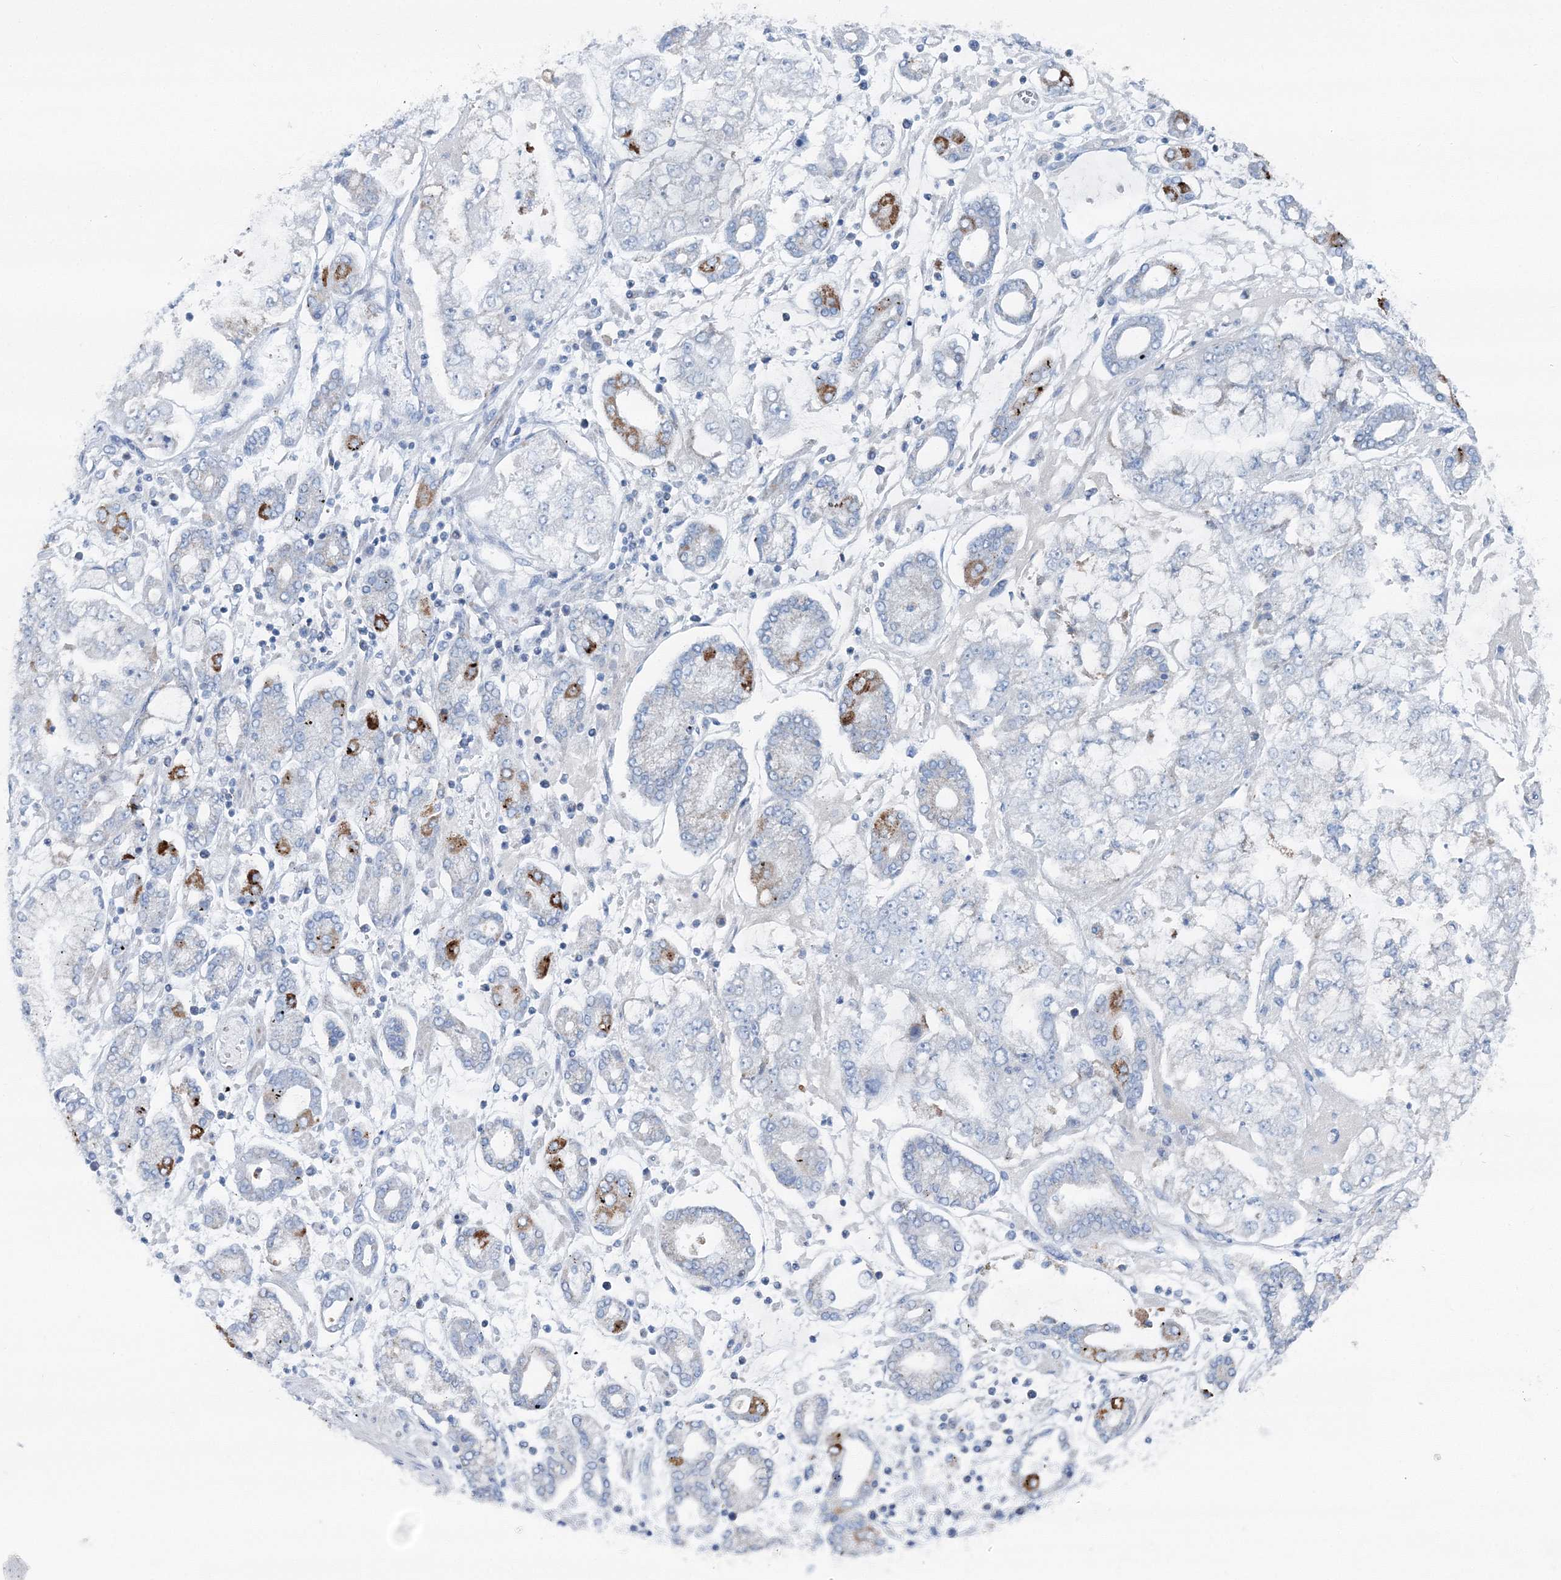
{"staining": {"intensity": "moderate", "quantity": "<25%", "location": "cytoplasmic/membranous"}, "tissue": "stomach cancer", "cell_type": "Tumor cells", "image_type": "cancer", "snomed": [{"axis": "morphology", "description": "Adenocarcinoma, NOS"}, {"axis": "topography", "description": "Stomach"}], "caption": "Immunohistochemistry (IHC) (DAB (3,3'-diaminobenzidine)) staining of human stomach cancer (adenocarcinoma) reveals moderate cytoplasmic/membranous protein staining in approximately <25% of tumor cells.", "gene": "GABARAPL2", "patient": {"sex": "male", "age": 76}}